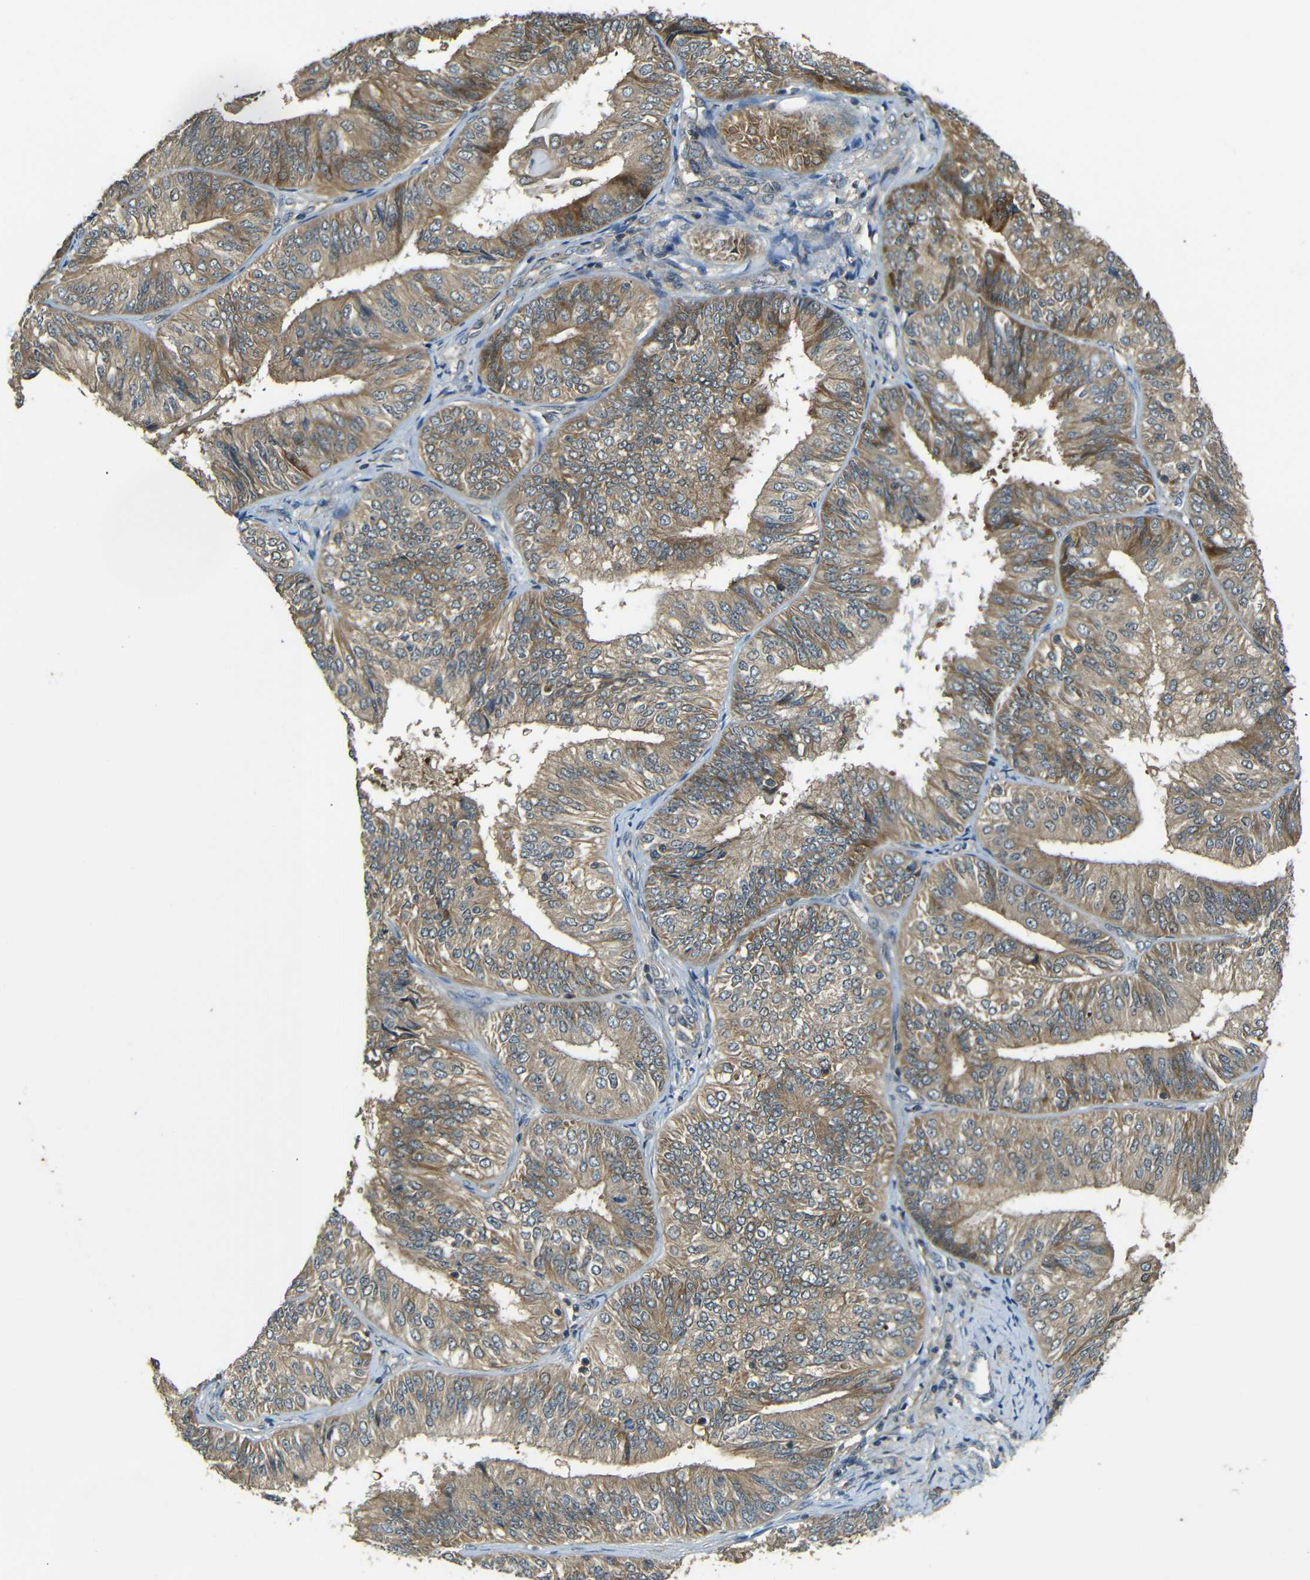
{"staining": {"intensity": "moderate", "quantity": ">75%", "location": "cytoplasmic/membranous"}, "tissue": "endometrial cancer", "cell_type": "Tumor cells", "image_type": "cancer", "snomed": [{"axis": "morphology", "description": "Adenocarcinoma, NOS"}, {"axis": "topography", "description": "Endometrium"}], "caption": "Protein staining shows moderate cytoplasmic/membranous positivity in about >75% of tumor cells in adenocarcinoma (endometrial).", "gene": "FNDC3A", "patient": {"sex": "female", "age": 58}}